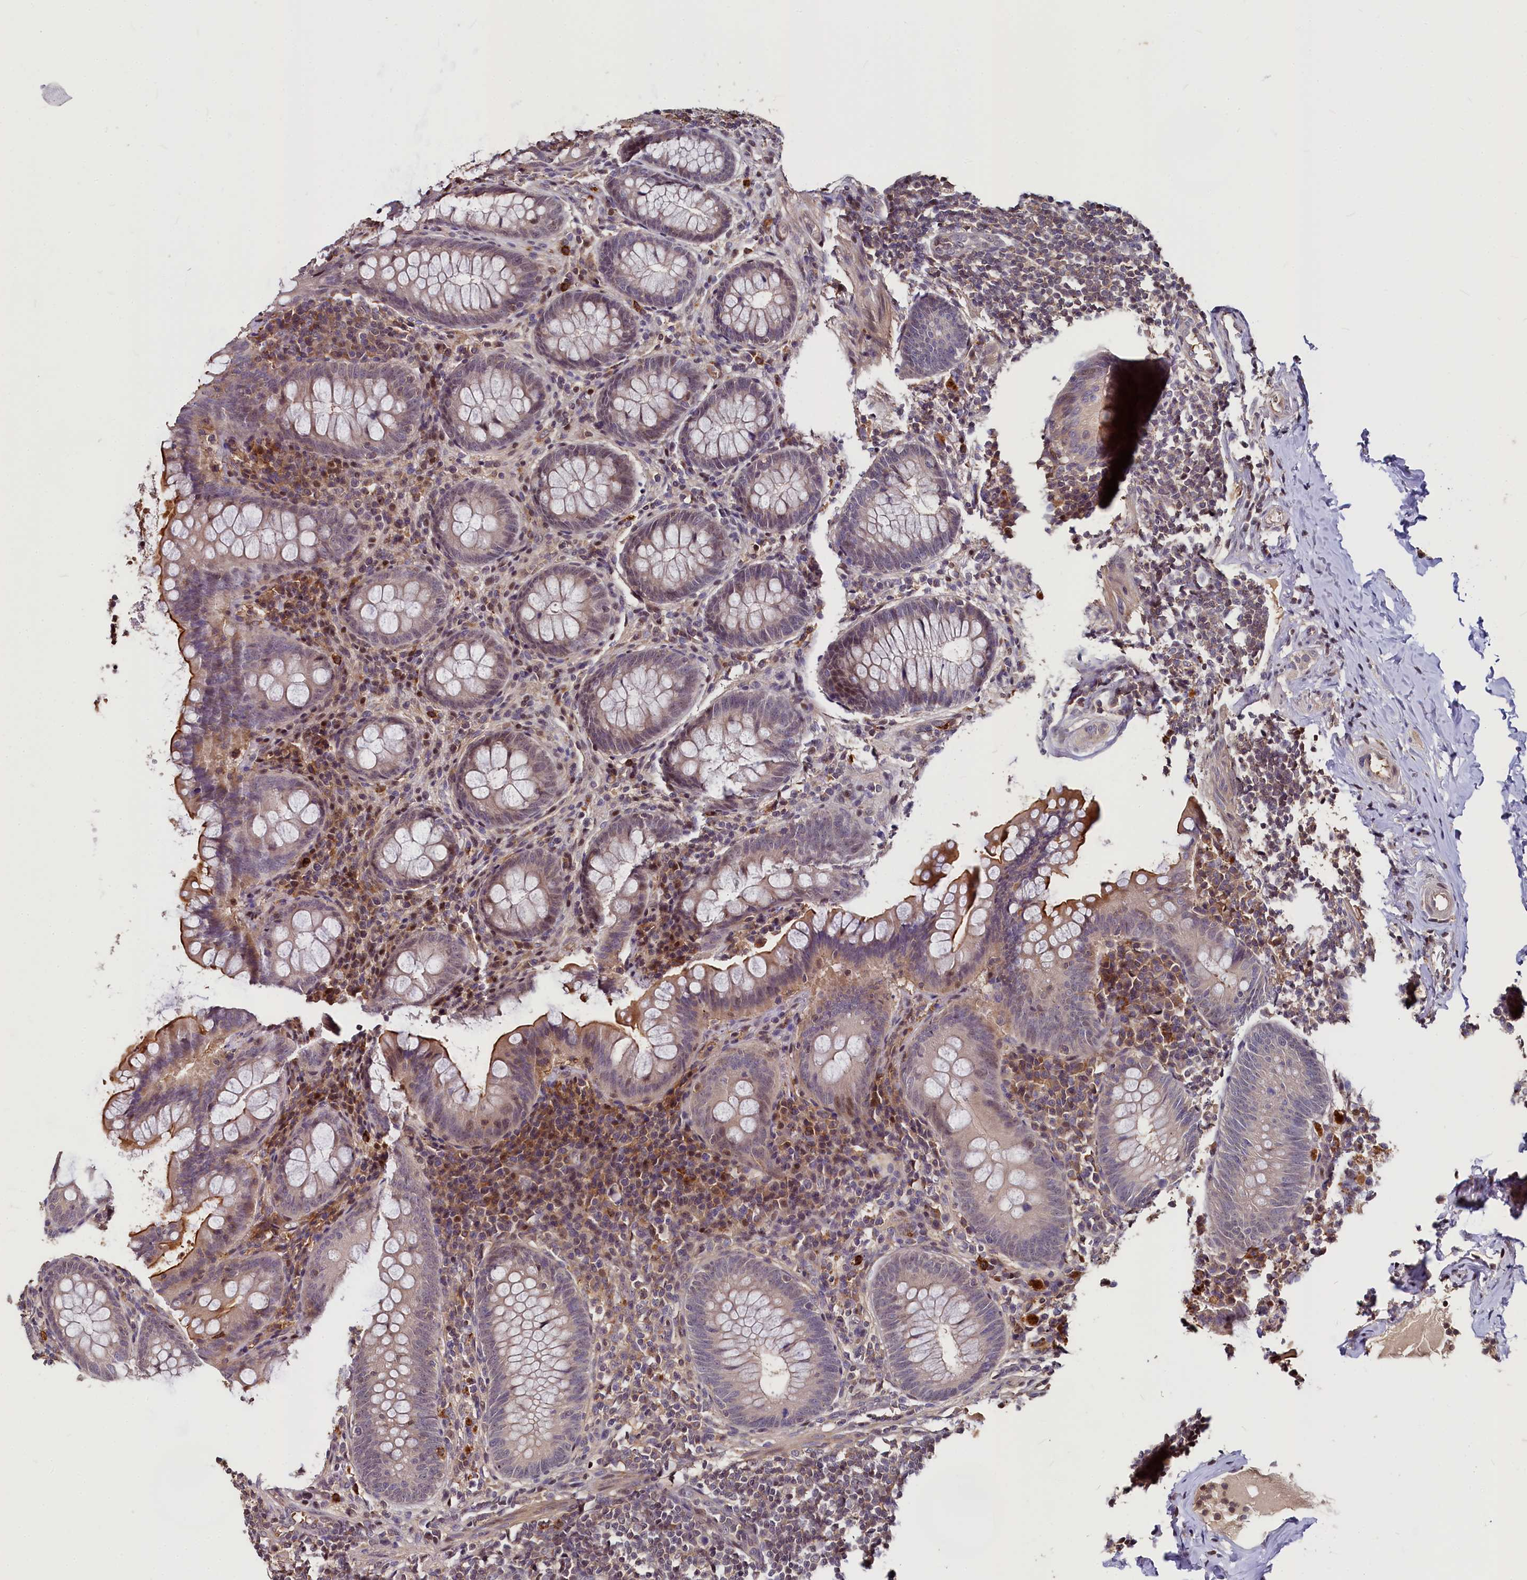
{"staining": {"intensity": "moderate", "quantity": "<25%", "location": "cytoplasmic/membranous"}, "tissue": "appendix", "cell_type": "Glandular cells", "image_type": "normal", "snomed": [{"axis": "morphology", "description": "Normal tissue, NOS"}, {"axis": "topography", "description": "Appendix"}], "caption": "Glandular cells exhibit moderate cytoplasmic/membranous positivity in approximately <25% of cells in normal appendix.", "gene": "ATG101", "patient": {"sex": "female", "age": 33}}